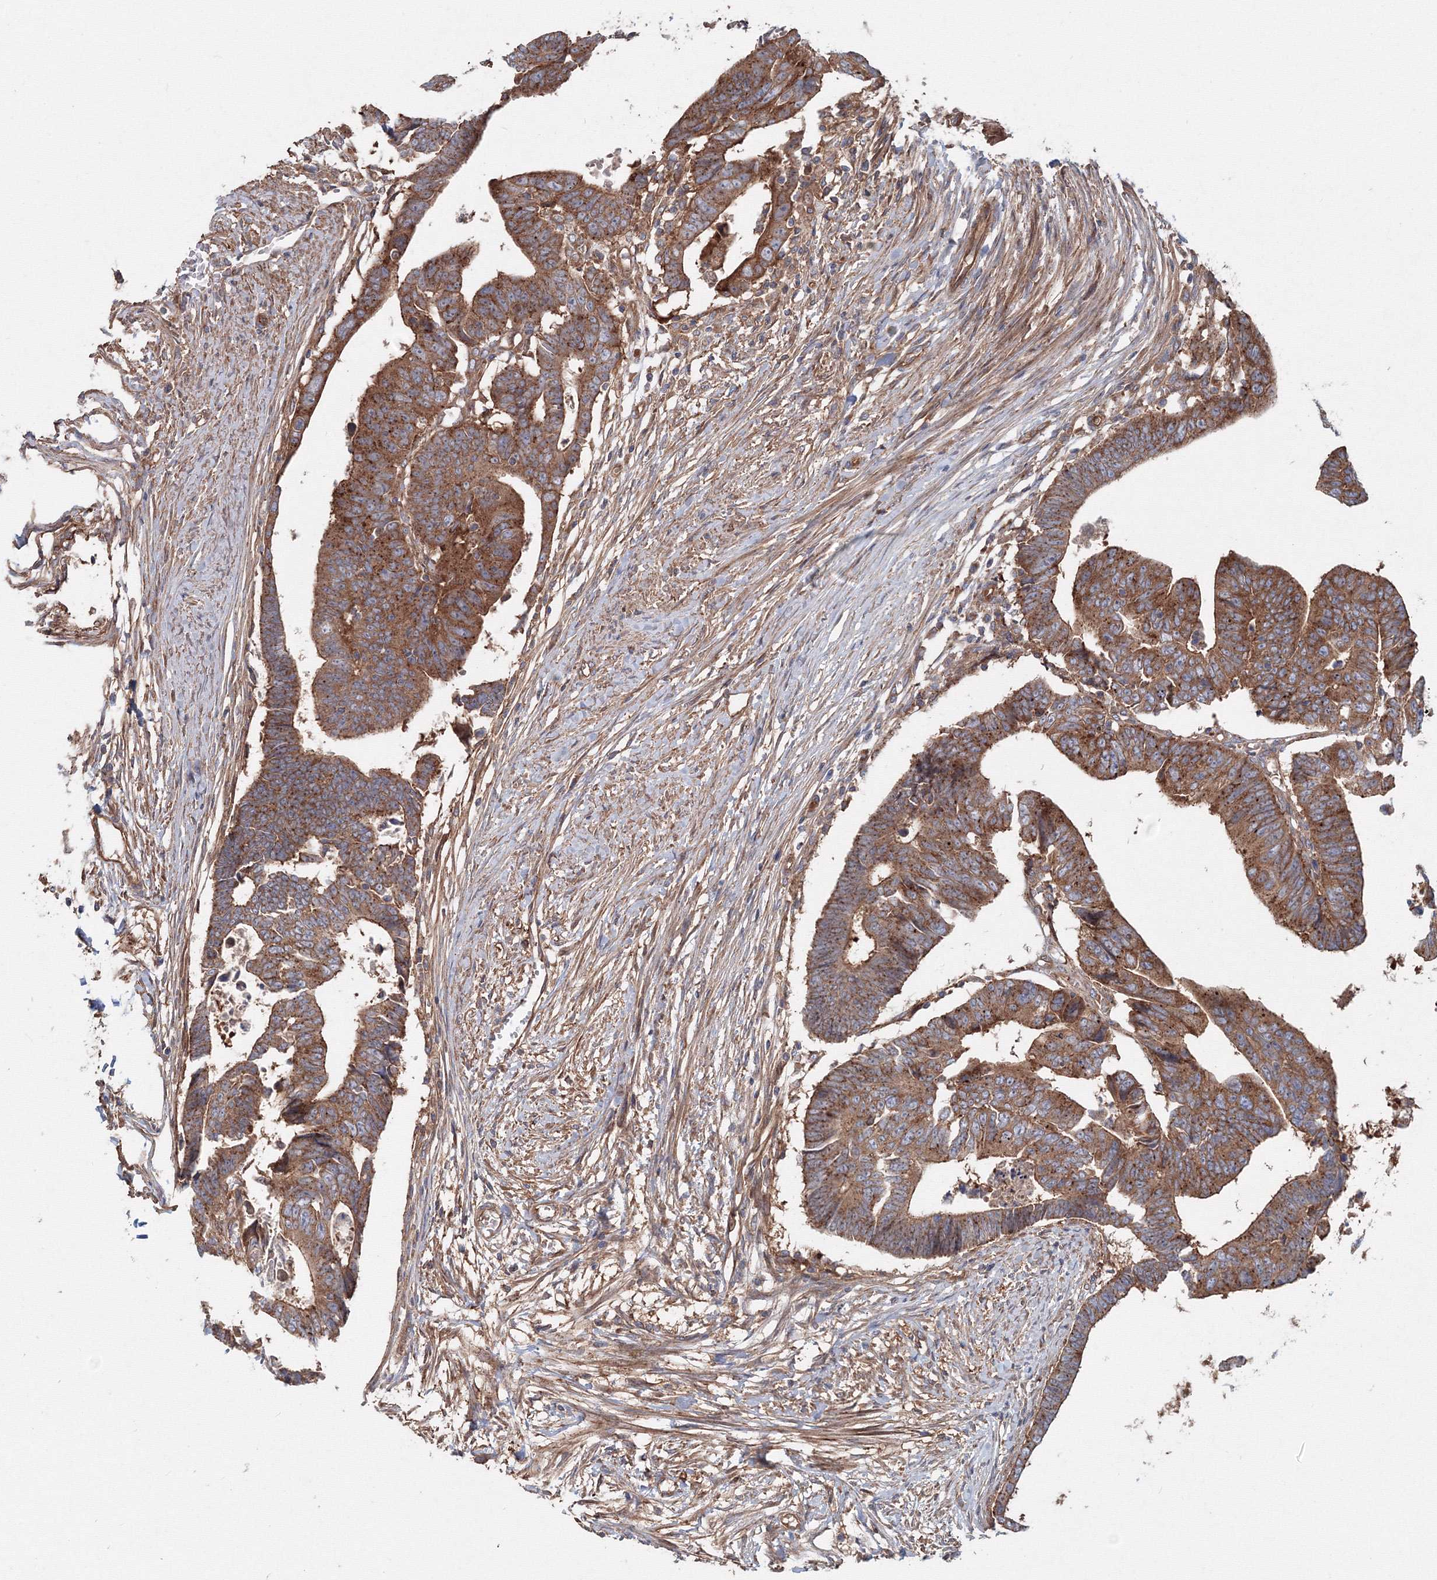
{"staining": {"intensity": "moderate", "quantity": ">75%", "location": "cytoplasmic/membranous"}, "tissue": "colorectal cancer", "cell_type": "Tumor cells", "image_type": "cancer", "snomed": [{"axis": "morphology", "description": "Adenocarcinoma, NOS"}, {"axis": "topography", "description": "Rectum"}], "caption": "A brown stain highlights moderate cytoplasmic/membranous positivity of a protein in human colorectal adenocarcinoma tumor cells.", "gene": "EXOC1", "patient": {"sex": "female", "age": 65}}